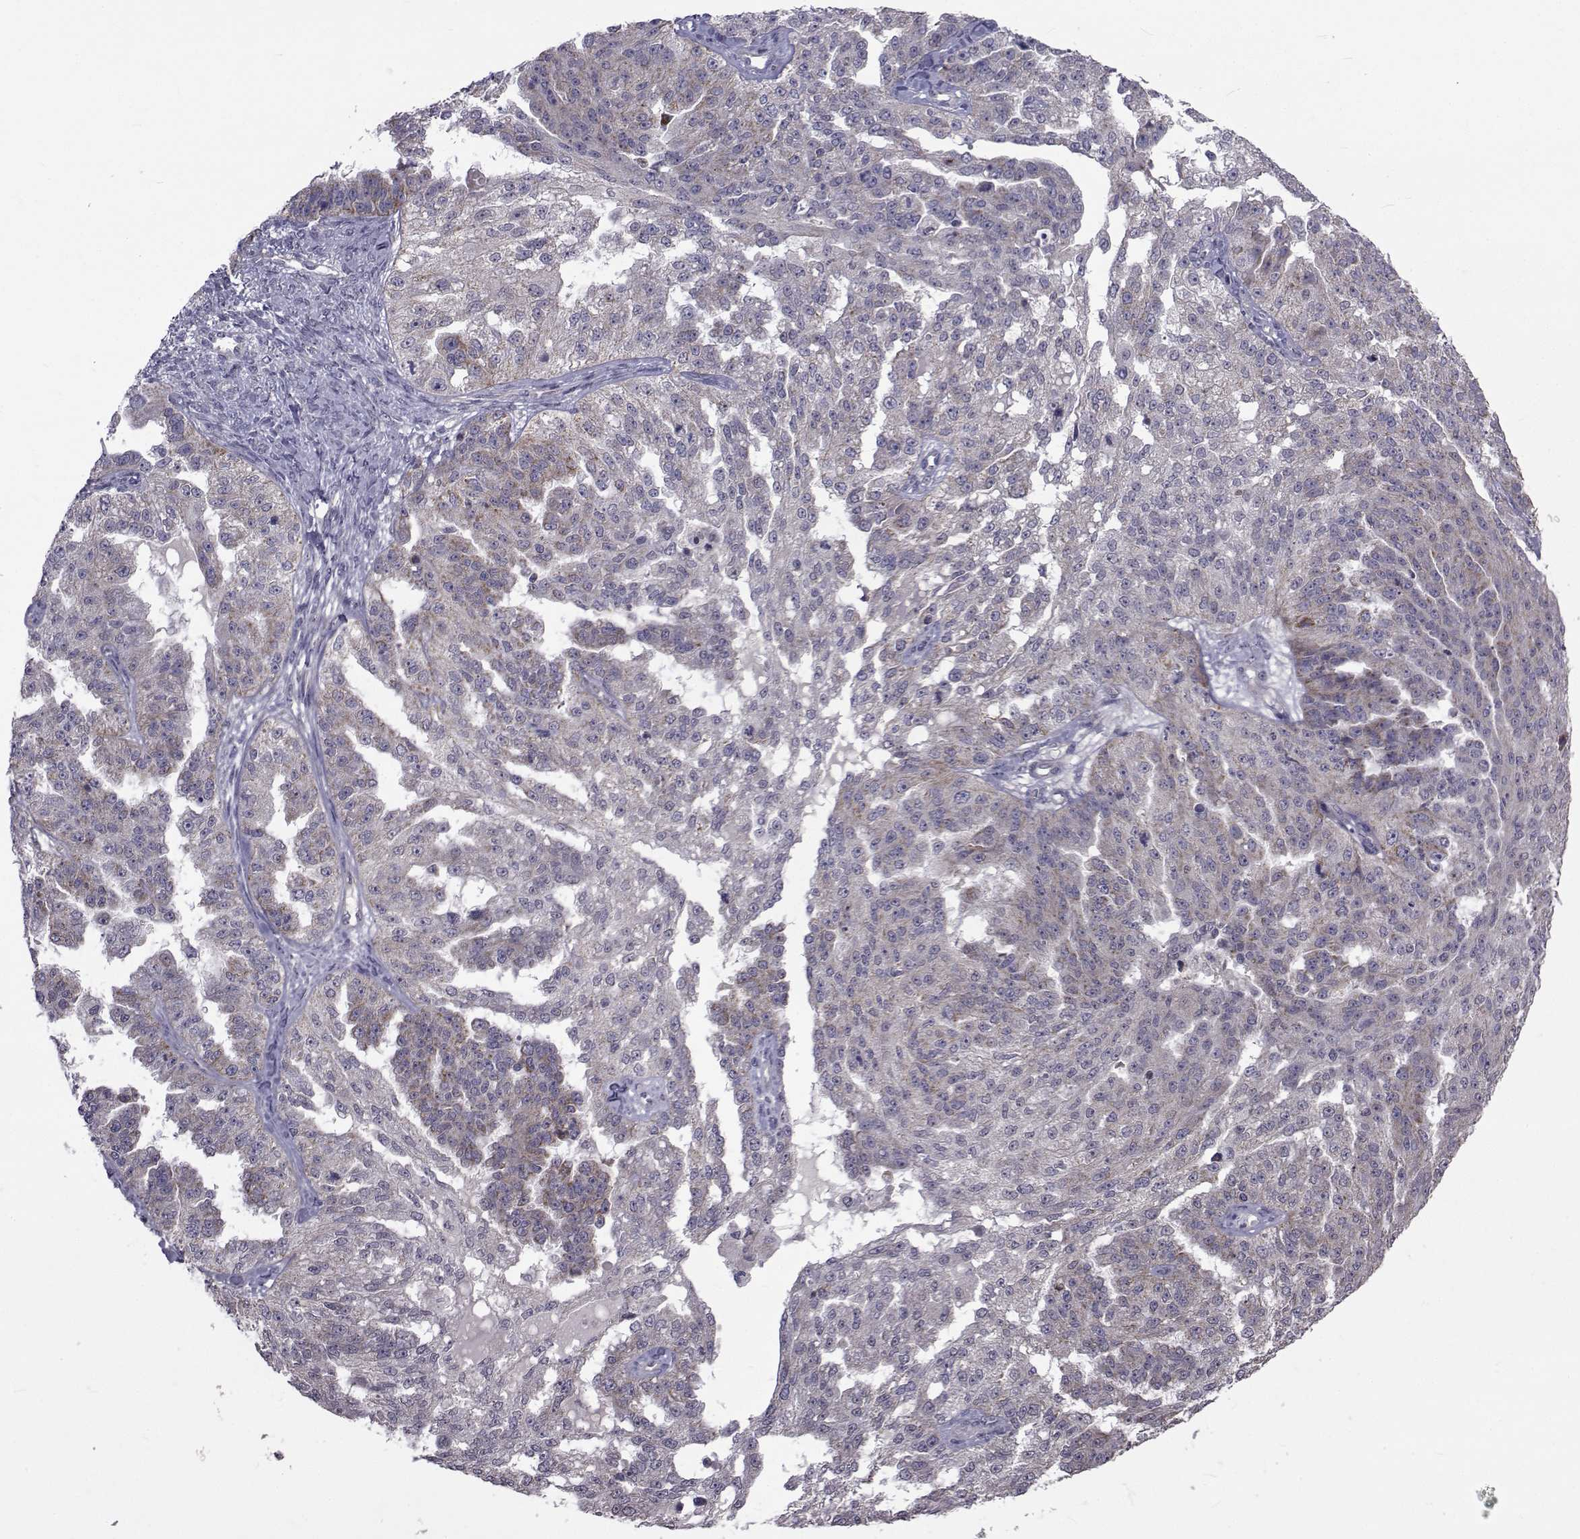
{"staining": {"intensity": "weak", "quantity": "<25%", "location": "cytoplasmic/membranous"}, "tissue": "ovarian cancer", "cell_type": "Tumor cells", "image_type": "cancer", "snomed": [{"axis": "morphology", "description": "Cystadenocarcinoma, serous, NOS"}, {"axis": "topography", "description": "Ovary"}], "caption": "Immunohistochemistry (IHC) histopathology image of neoplastic tissue: ovarian cancer stained with DAB shows no significant protein expression in tumor cells. (Brightfield microscopy of DAB IHC at high magnification).", "gene": "CFAP74", "patient": {"sex": "female", "age": 58}}